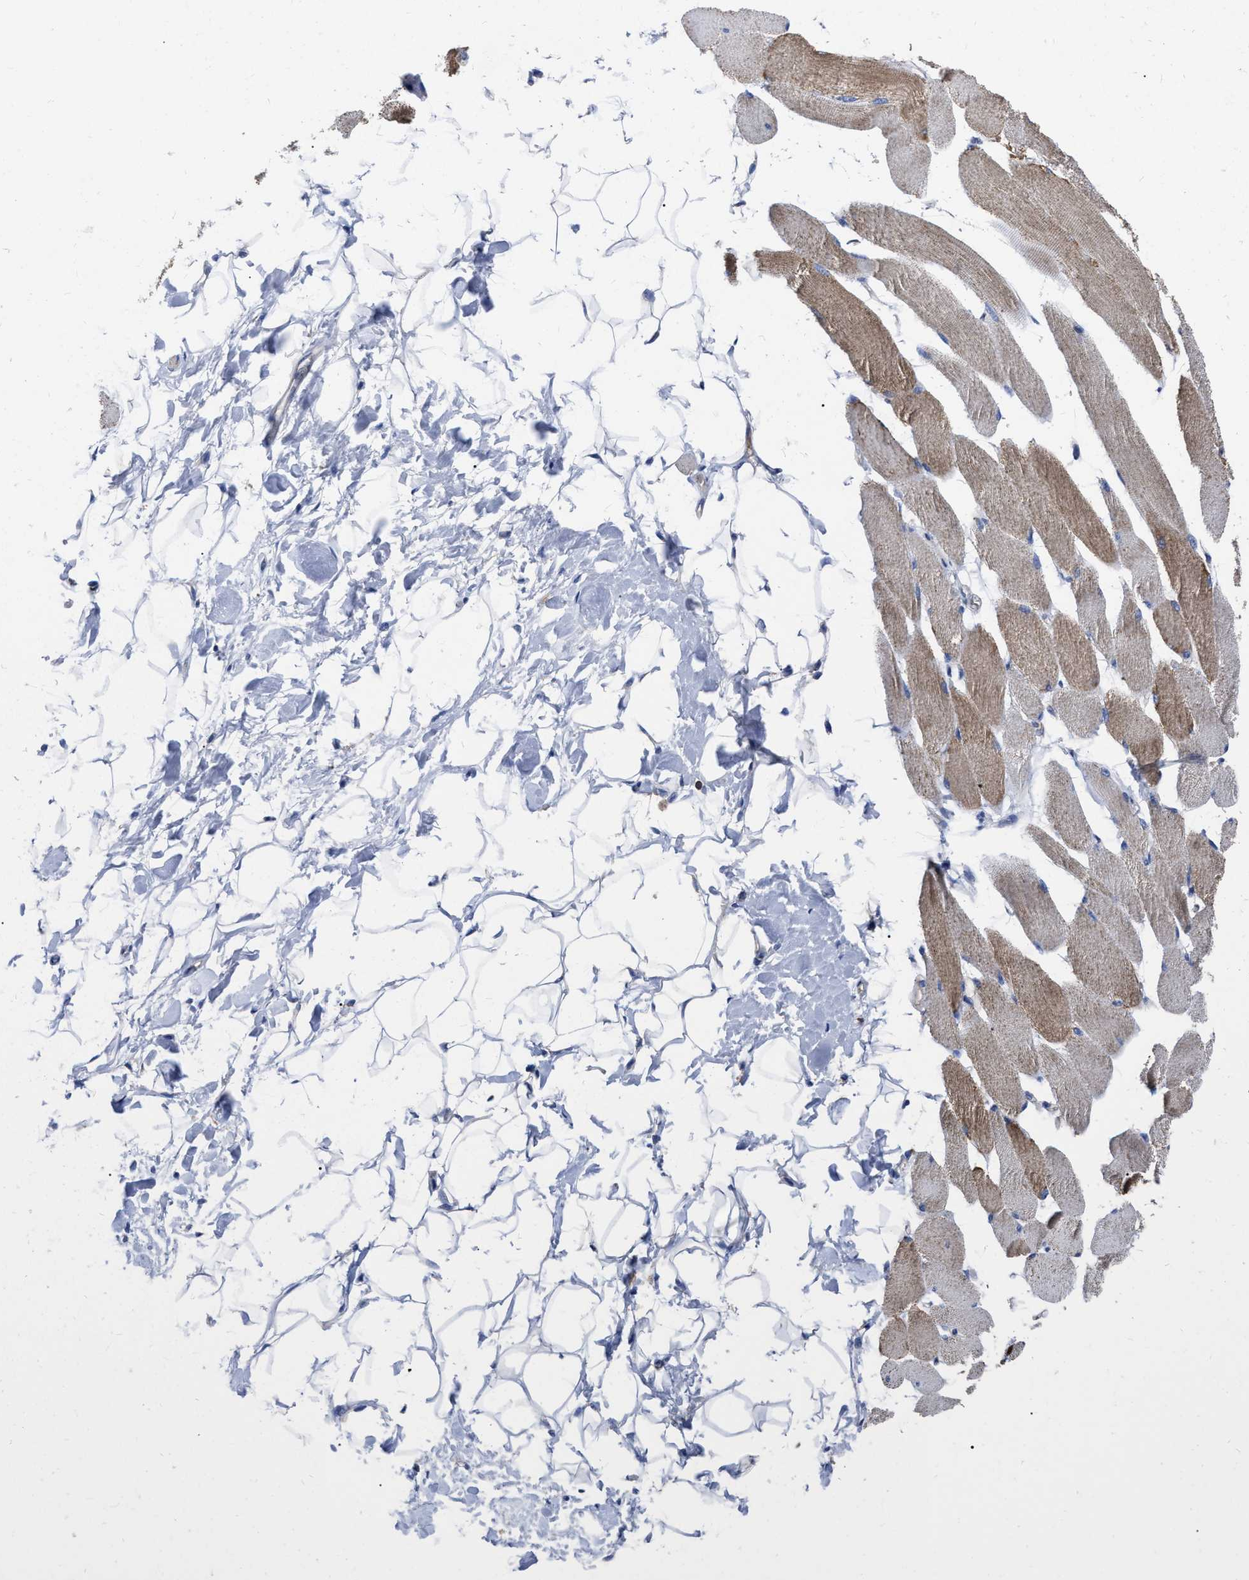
{"staining": {"intensity": "moderate", "quantity": "25%-75%", "location": "cytoplasmic/membranous"}, "tissue": "skeletal muscle", "cell_type": "Myocytes", "image_type": "normal", "snomed": [{"axis": "morphology", "description": "Normal tissue, NOS"}, {"axis": "topography", "description": "Skeletal muscle"}, {"axis": "topography", "description": "Peripheral nerve tissue"}], "caption": "Moderate cytoplasmic/membranous positivity for a protein is seen in about 25%-75% of myocytes of benign skeletal muscle using IHC.", "gene": "CDKN2C", "patient": {"sex": "female", "age": 84}}